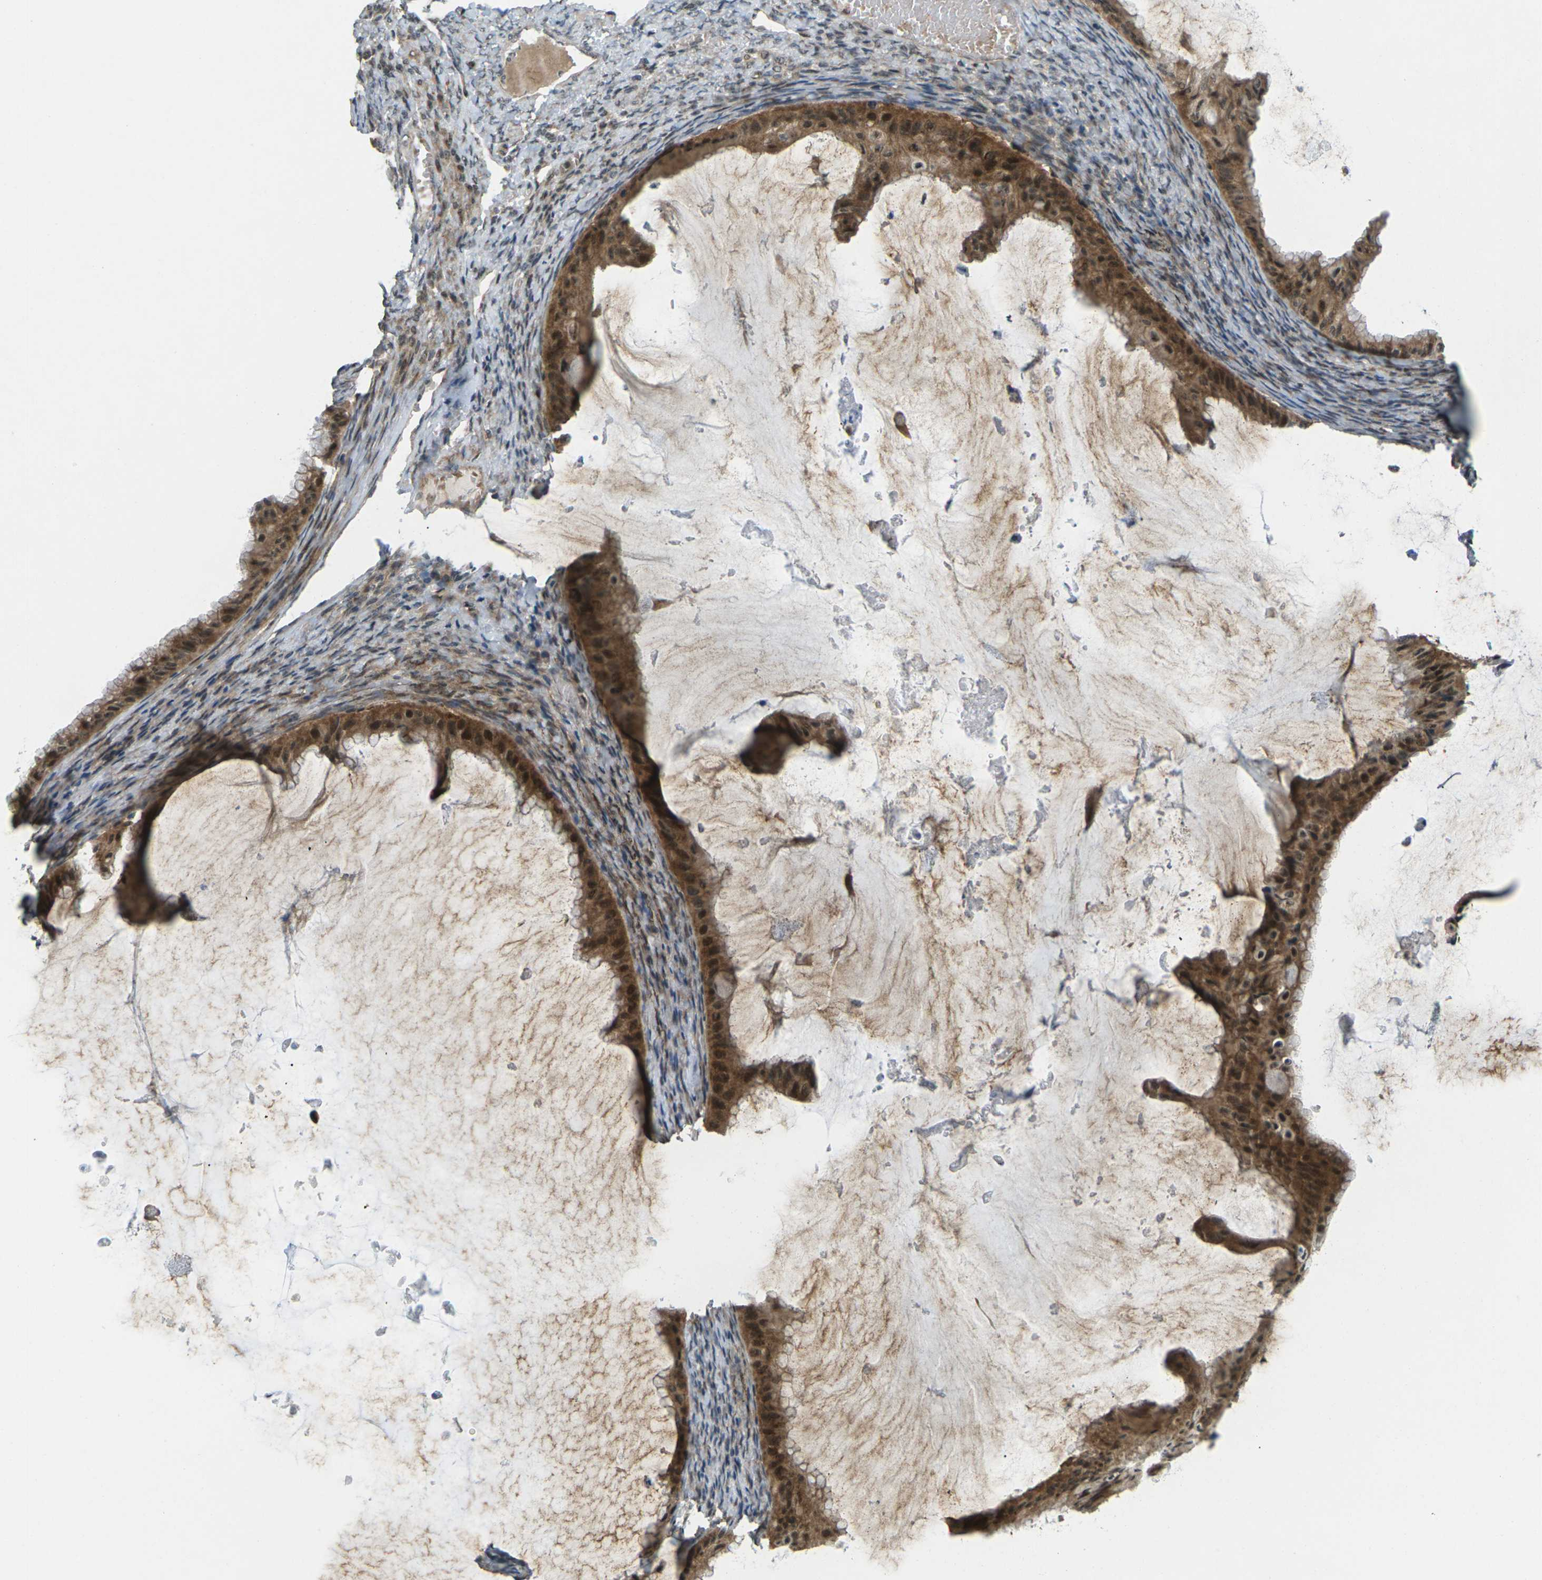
{"staining": {"intensity": "strong", "quantity": ">75%", "location": "cytoplasmic/membranous,nuclear"}, "tissue": "ovarian cancer", "cell_type": "Tumor cells", "image_type": "cancer", "snomed": [{"axis": "morphology", "description": "Cystadenocarcinoma, mucinous, NOS"}, {"axis": "topography", "description": "Ovary"}], "caption": "The photomicrograph shows a brown stain indicating the presence of a protein in the cytoplasmic/membranous and nuclear of tumor cells in ovarian cancer.", "gene": "UBE2S", "patient": {"sex": "female", "age": 61}}